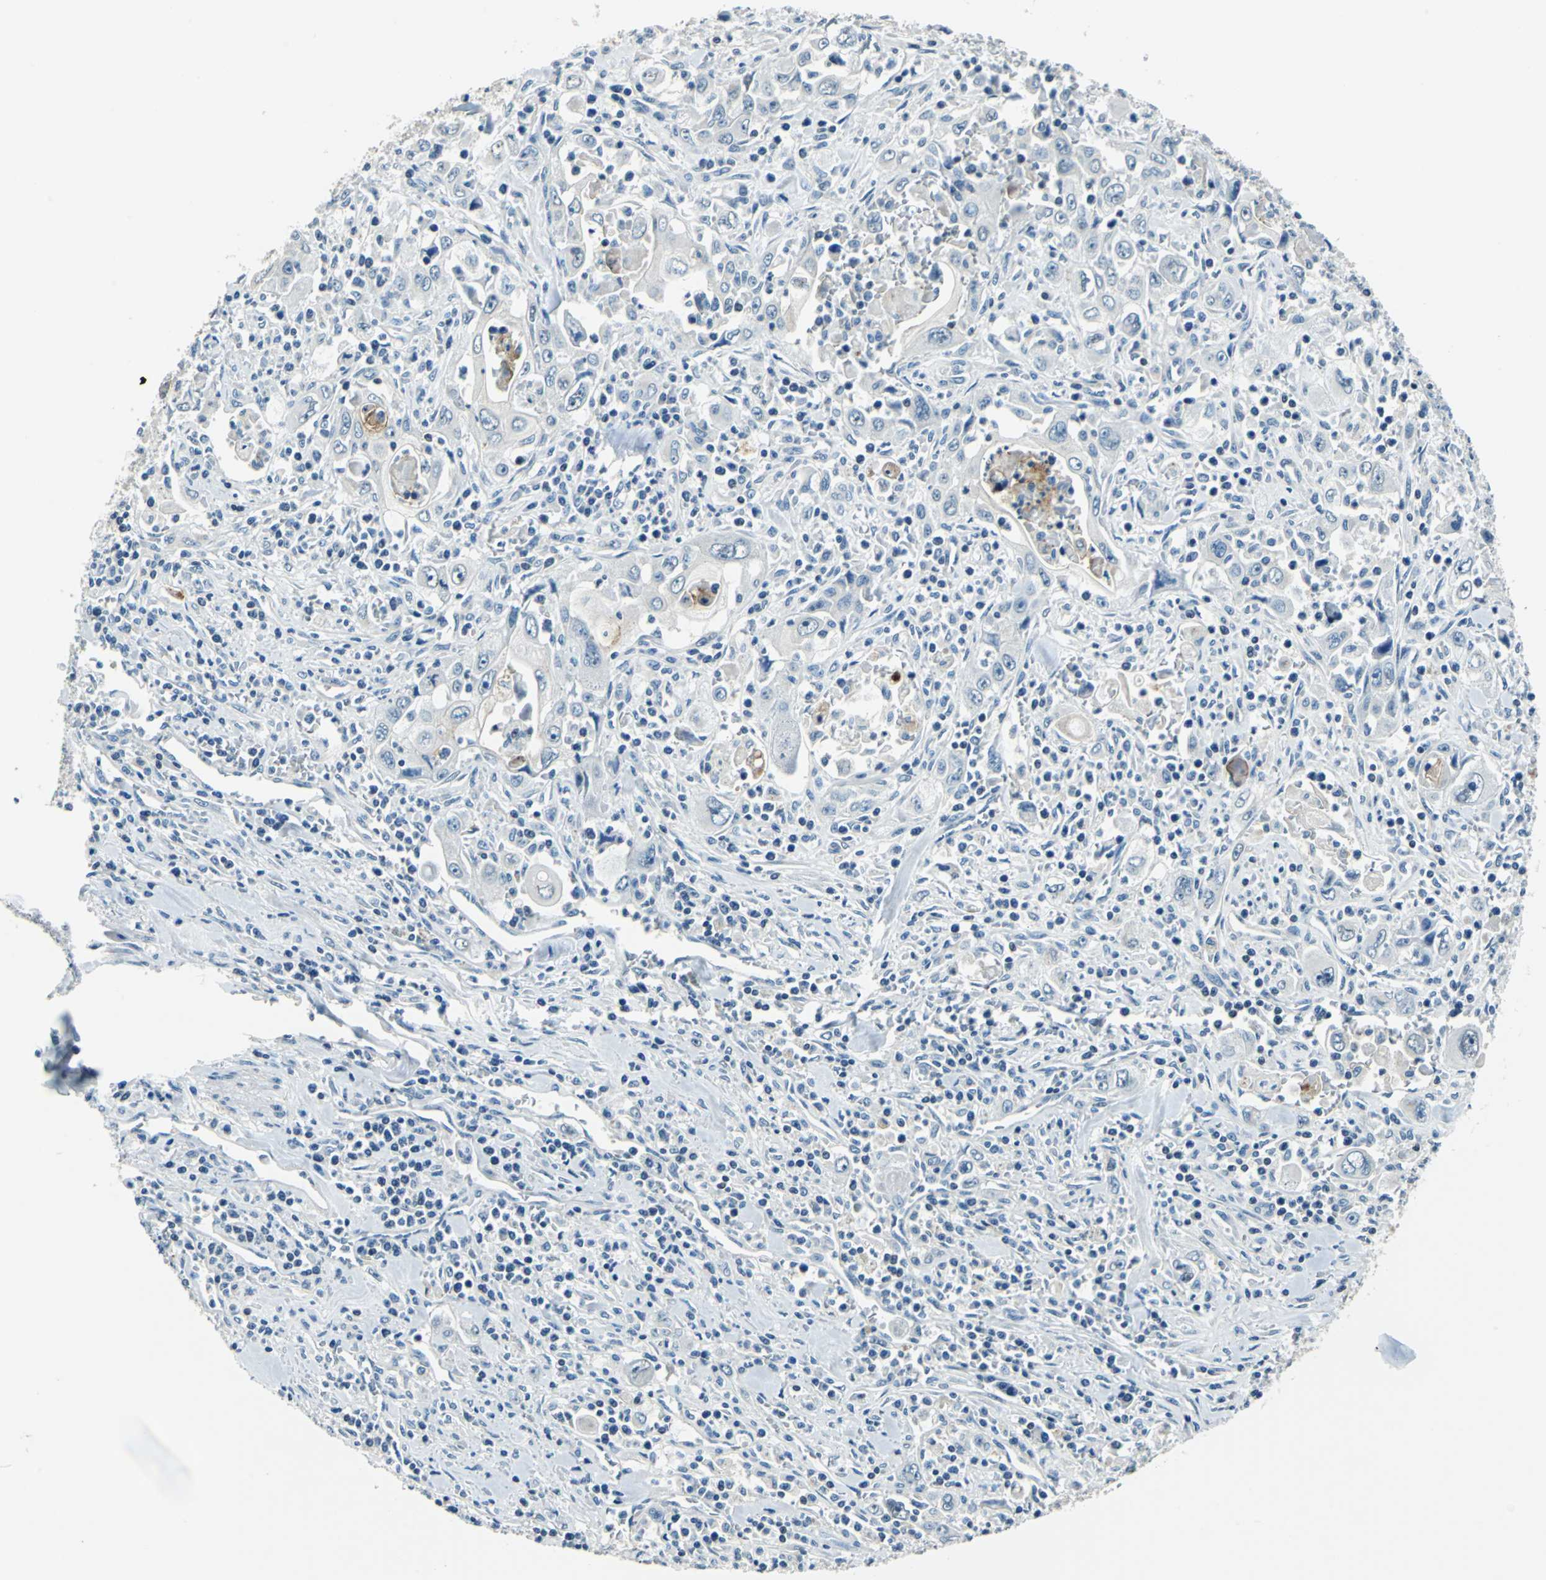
{"staining": {"intensity": "negative", "quantity": "none", "location": "none"}, "tissue": "pancreatic cancer", "cell_type": "Tumor cells", "image_type": "cancer", "snomed": [{"axis": "morphology", "description": "Adenocarcinoma, NOS"}, {"axis": "topography", "description": "Pancreas"}], "caption": "A high-resolution histopathology image shows IHC staining of pancreatic cancer, which exhibits no significant staining in tumor cells.", "gene": "HCFC2", "patient": {"sex": "male", "age": 70}}